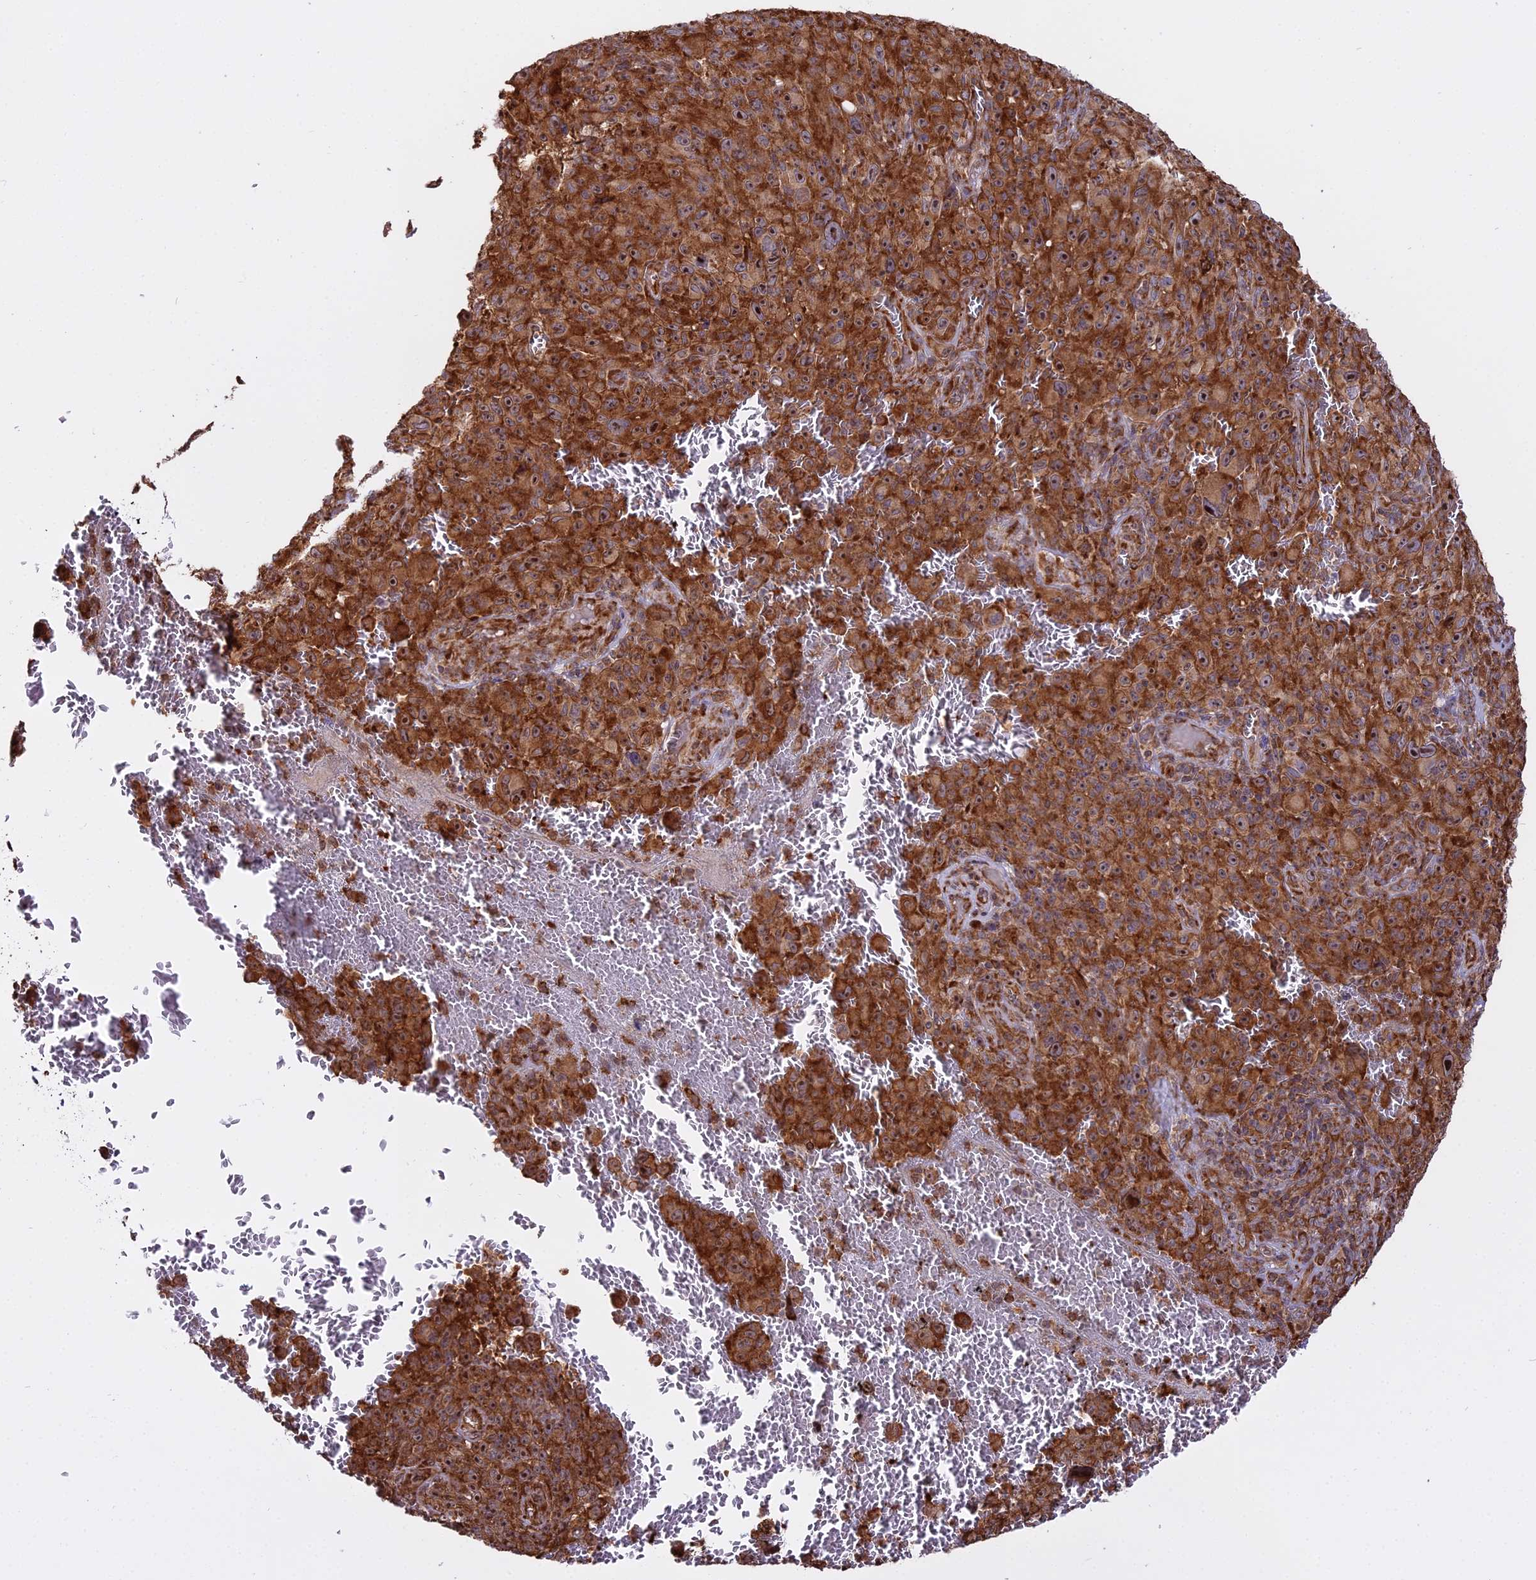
{"staining": {"intensity": "strong", "quantity": ">75%", "location": "cytoplasmic/membranous,nuclear"}, "tissue": "melanoma", "cell_type": "Tumor cells", "image_type": "cancer", "snomed": [{"axis": "morphology", "description": "Malignant melanoma, NOS"}, {"axis": "topography", "description": "Skin"}], "caption": "The image exhibits immunohistochemical staining of malignant melanoma. There is strong cytoplasmic/membranous and nuclear expression is seen in approximately >75% of tumor cells.", "gene": "RPL26", "patient": {"sex": "female", "age": 82}}